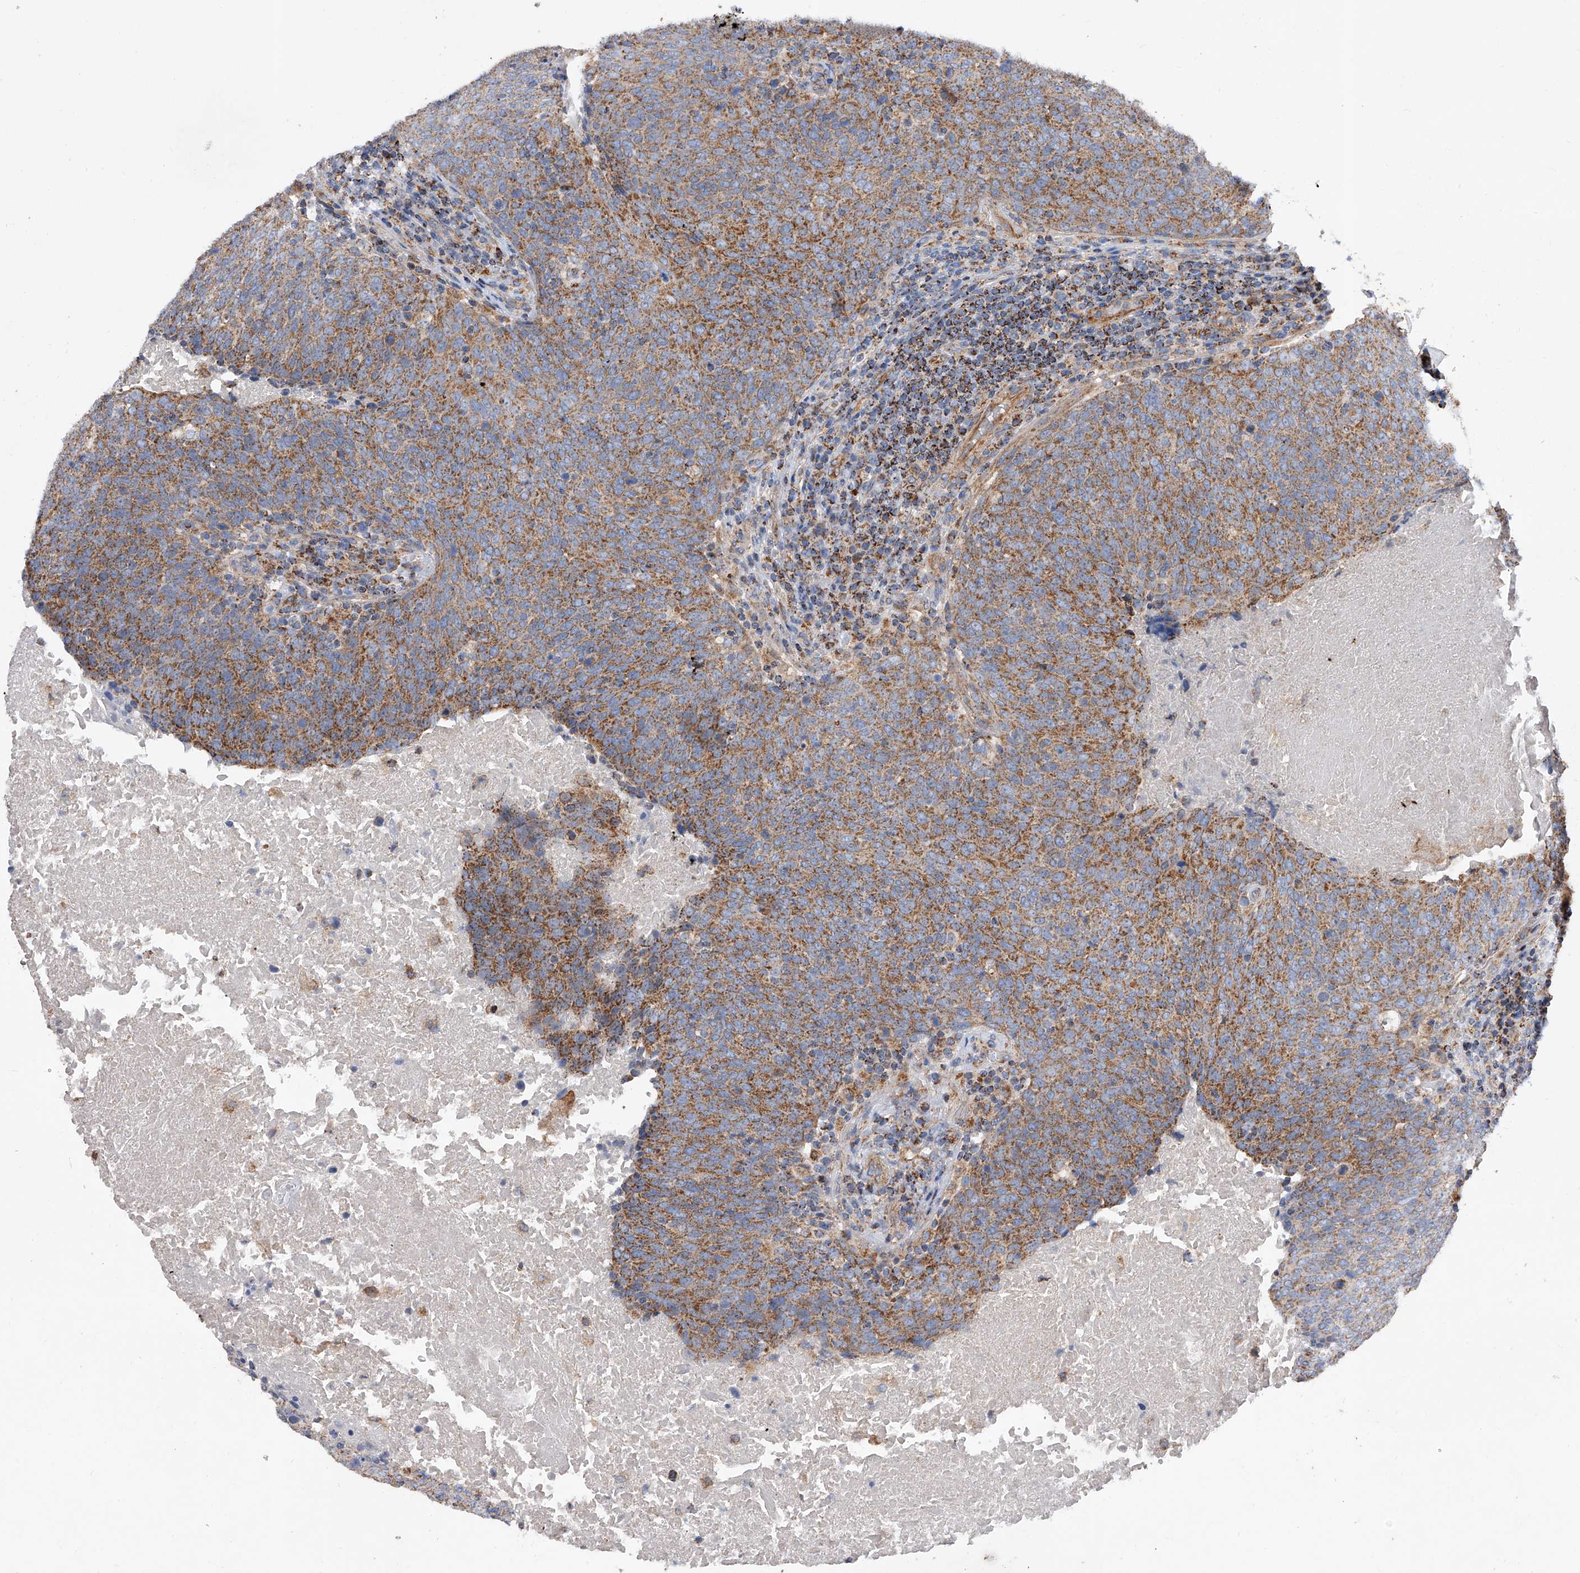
{"staining": {"intensity": "moderate", "quantity": ">75%", "location": "cytoplasmic/membranous"}, "tissue": "head and neck cancer", "cell_type": "Tumor cells", "image_type": "cancer", "snomed": [{"axis": "morphology", "description": "Squamous cell carcinoma, NOS"}, {"axis": "morphology", "description": "Squamous cell carcinoma, metastatic, NOS"}, {"axis": "topography", "description": "Lymph node"}, {"axis": "topography", "description": "Head-Neck"}], "caption": "This image shows head and neck cancer stained with IHC to label a protein in brown. The cytoplasmic/membranous of tumor cells show moderate positivity for the protein. Nuclei are counter-stained blue.", "gene": "PDSS2", "patient": {"sex": "male", "age": 62}}